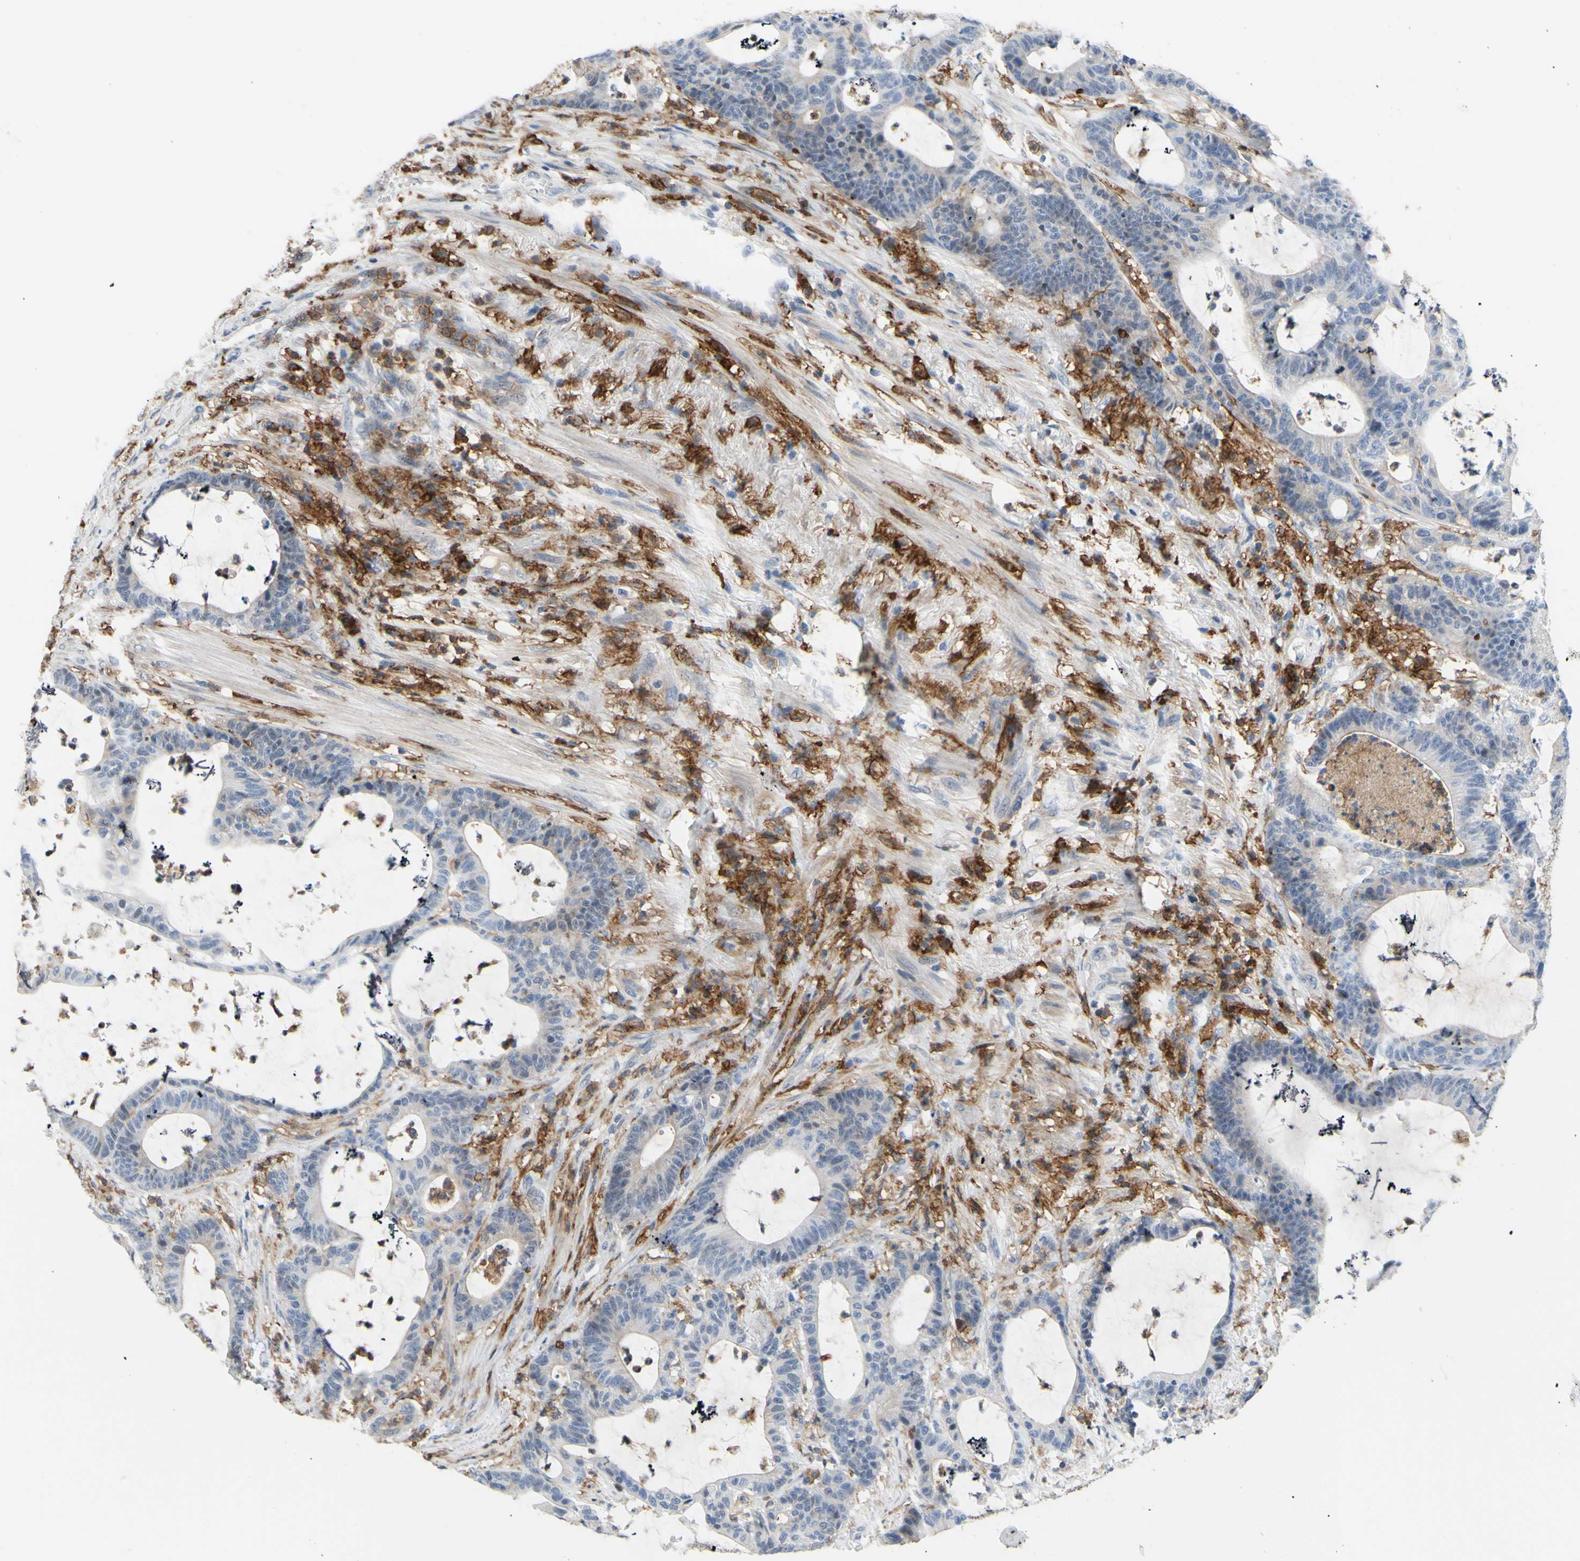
{"staining": {"intensity": "negative", "quantity": "none", "location": "none"}, "tissue": "colorectal cancer", "cell_type": "Tumor cells", "image_type": "cancer", "snomed": [{"axis": "morphology", "description": "Adenocarcinoma, NOS"}, {"axis": "topography", "description": "Colon"}], "caption": "High magnification brightfield microscopy of colorectal adenocarcinoma stained with DAB (brown) and counterstained with hematoxylin (blue): tumor cells show no significant expression.", "gene": "FCGR2A", "patient": {"sex": "female", "age": 84}}